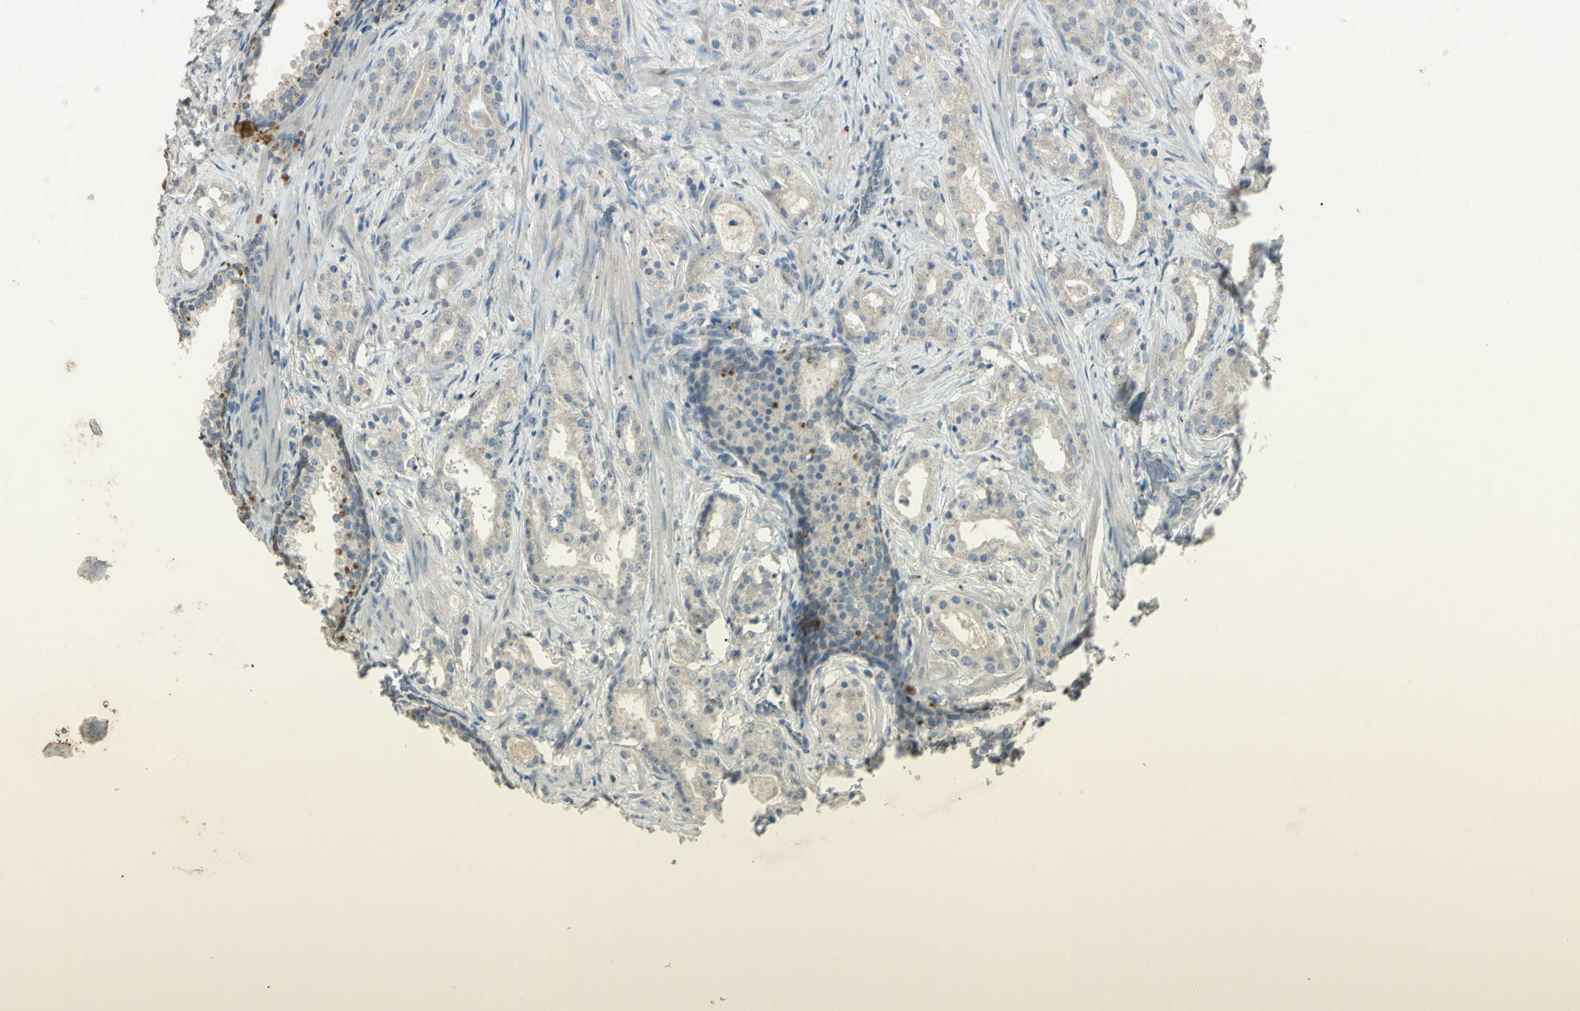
{"staining": {"intensity": "negative", "quantity": "none", "location": "none"}, "tissue": "prostate cancer", "cell_type": "Tumor cells", "image_type": "cancer", "snomed": [{"axis": "morphology", "description": "Adenocarcinoma, Low grade"}, {"axis": "topography", "description": "Prostate"}], "caption": "Prostate low-grade adenocarcinoma was stained to show a protein in brown. There is no significant staining in tumor cells. (DAB (3,3'-diaminobenzidine) IHC visualized using brightfield microscopy, high magnification).", "gene": "TIMM21", "patient": {"sex": "male", "age": 59}}